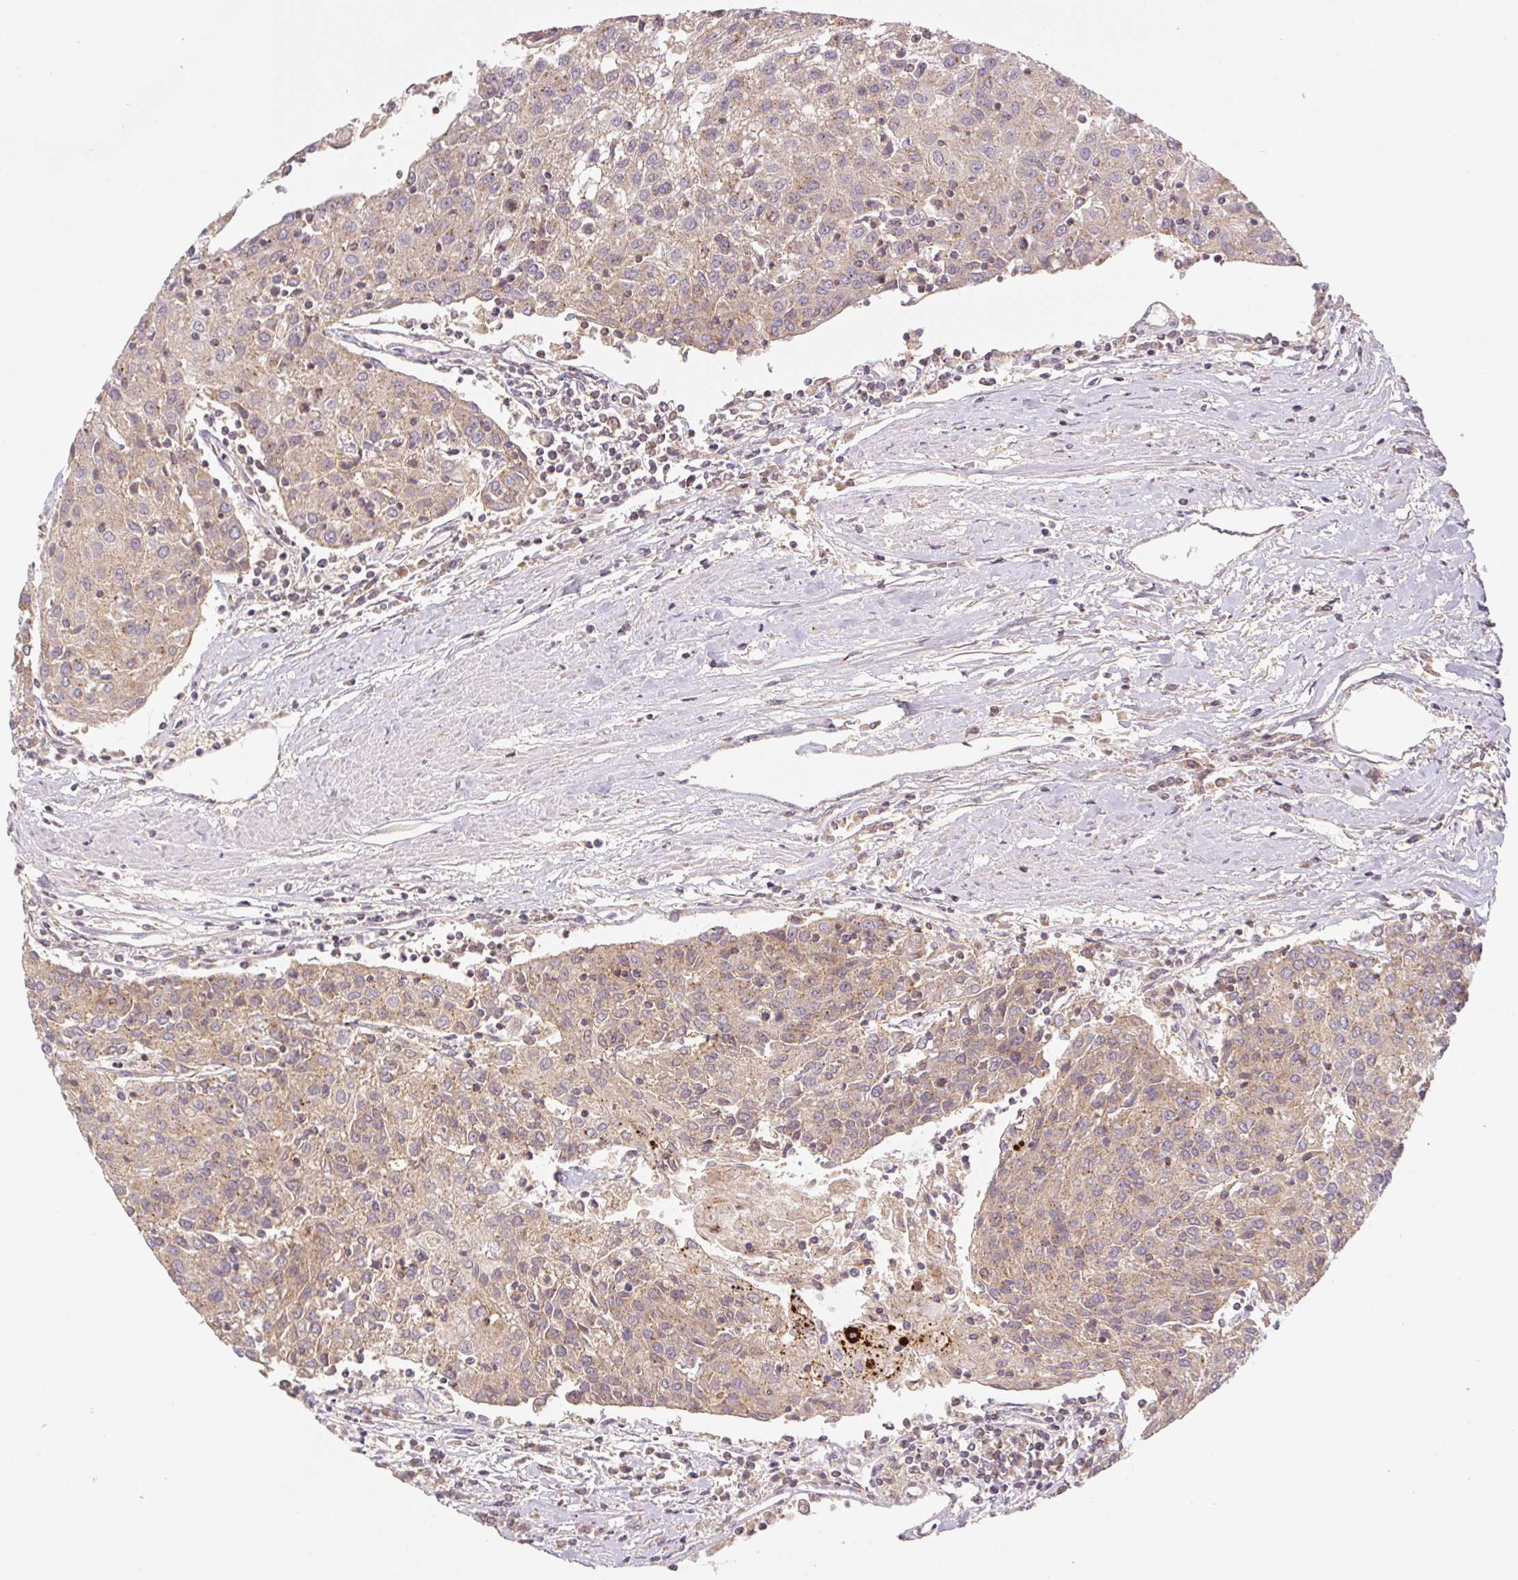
{"staining": {"intensity": "weak", "quantity": ">75%", "location": "cytoplasmic/membranous"}, "tissue": "urothelial cancer", "cell_type": "Tumor cells", "image_type": "cancer", "snomed": [{"axis": "morphology", "description": "Urothelial carcinoma, High grade"}, {"axis": "topography", "description": "Urinary bladder"}], "caption": "Immunohistochemical staining of human high-grade urothelial carcinoma demonstrates low levels of weak cytoplasmic/membranous protein staining in about >75% of tumor cells.", "gene": "MTHFD1", "patient": {"sex": "female", "age": 85}}